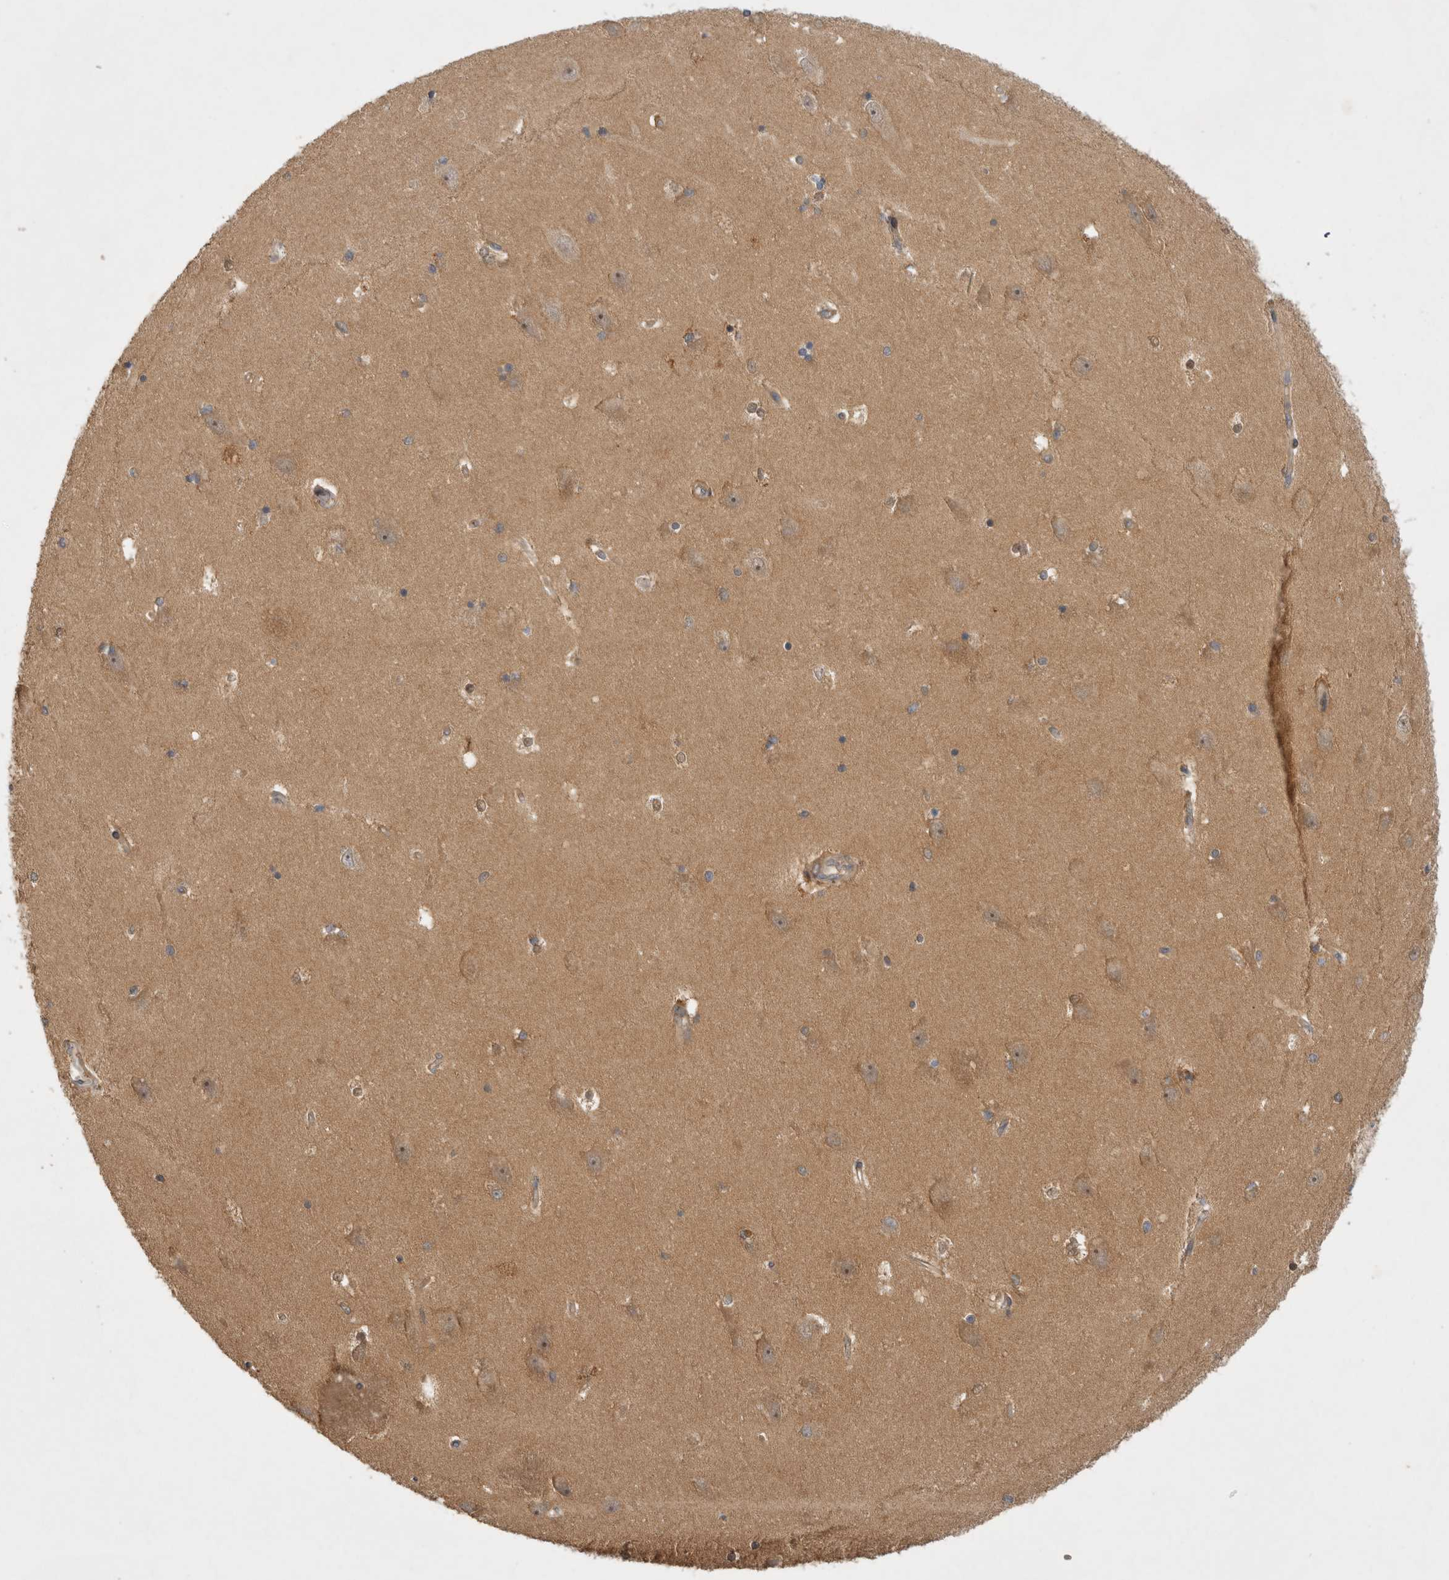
{"staining": {"intensity": "moderate", "quantity": "<25%", "location": "cytoplasmic/membranous"}, "tissue": "hippocampus", "cell_type": "Glial cells", "image_type": "normal", "snomed": [{"axis": "morphology", "description": "Normal tissue, NOS"}, {"axis": "topography", "description": "Hippocampus"}], "caption": "Immunohistochemical staining of normal human hippocampus reveals low levels of moderate cytoplasmic/membranous expression in about <25% of glial cells.", "gene": "VEPH1", "patient": {"sex": "male", "age": 45}}